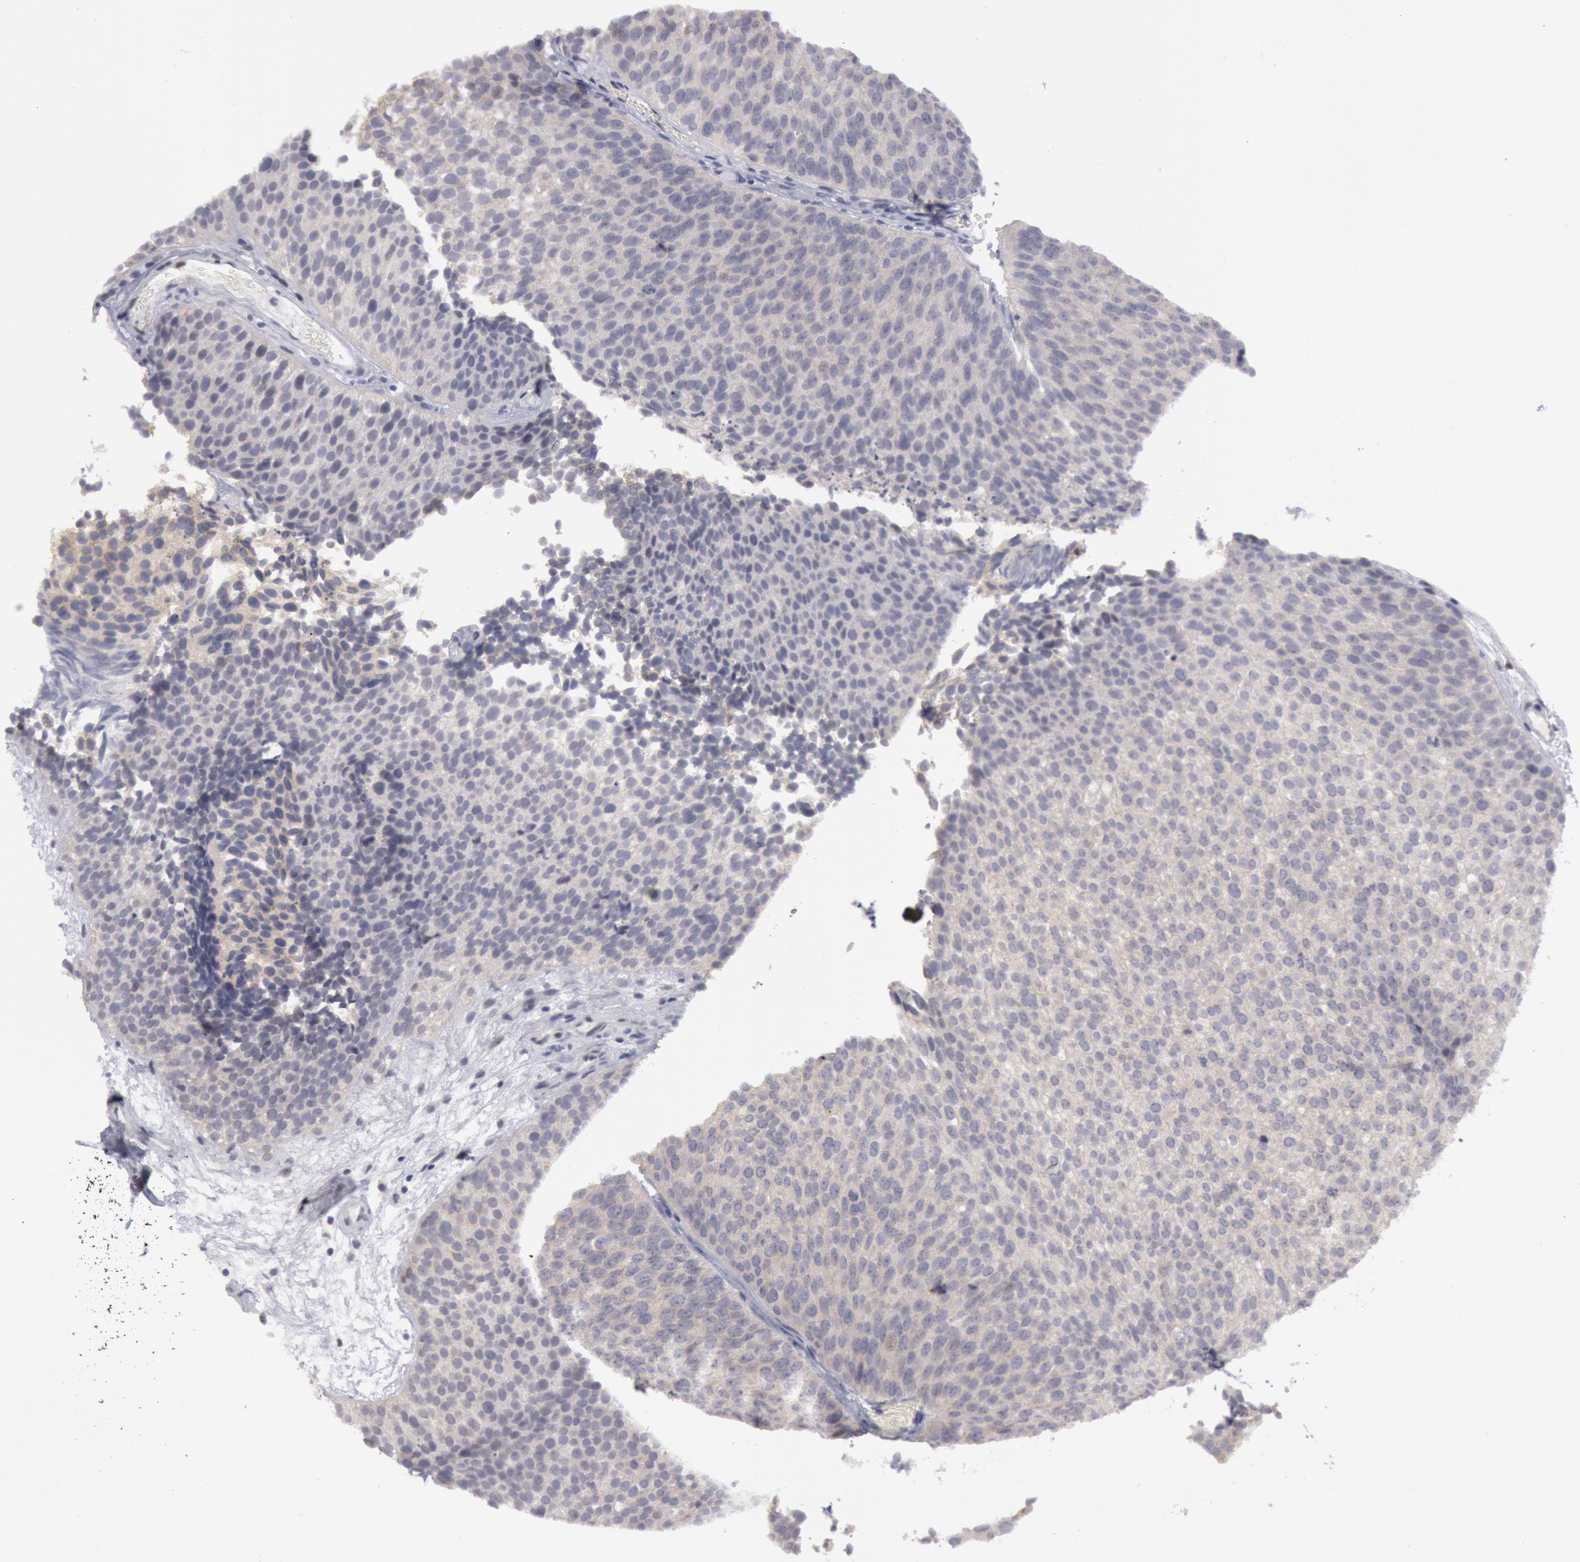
{"staining": {"intensity": "weak", "quantity": ">75%", "location": "cytoplasmic/membranous"}, "tissue": "urothelial cancer", "cell_type": "Tumor cells", "image_type": "cancer", "snomed": [{"axis": "morphology", "description": "Urothelial carcinoma, Low grade"}, {"axis": "topography", "description": "Urinary bladder"}], "caption": "Protein expression analysis of human low-grade urothelial carcinoma reveals weak cytoplasmic/membranous positivity in approximately >75% of tumor cells.", "gene": "JOSD1", "patient": {"sex": "male", "age": 84}}